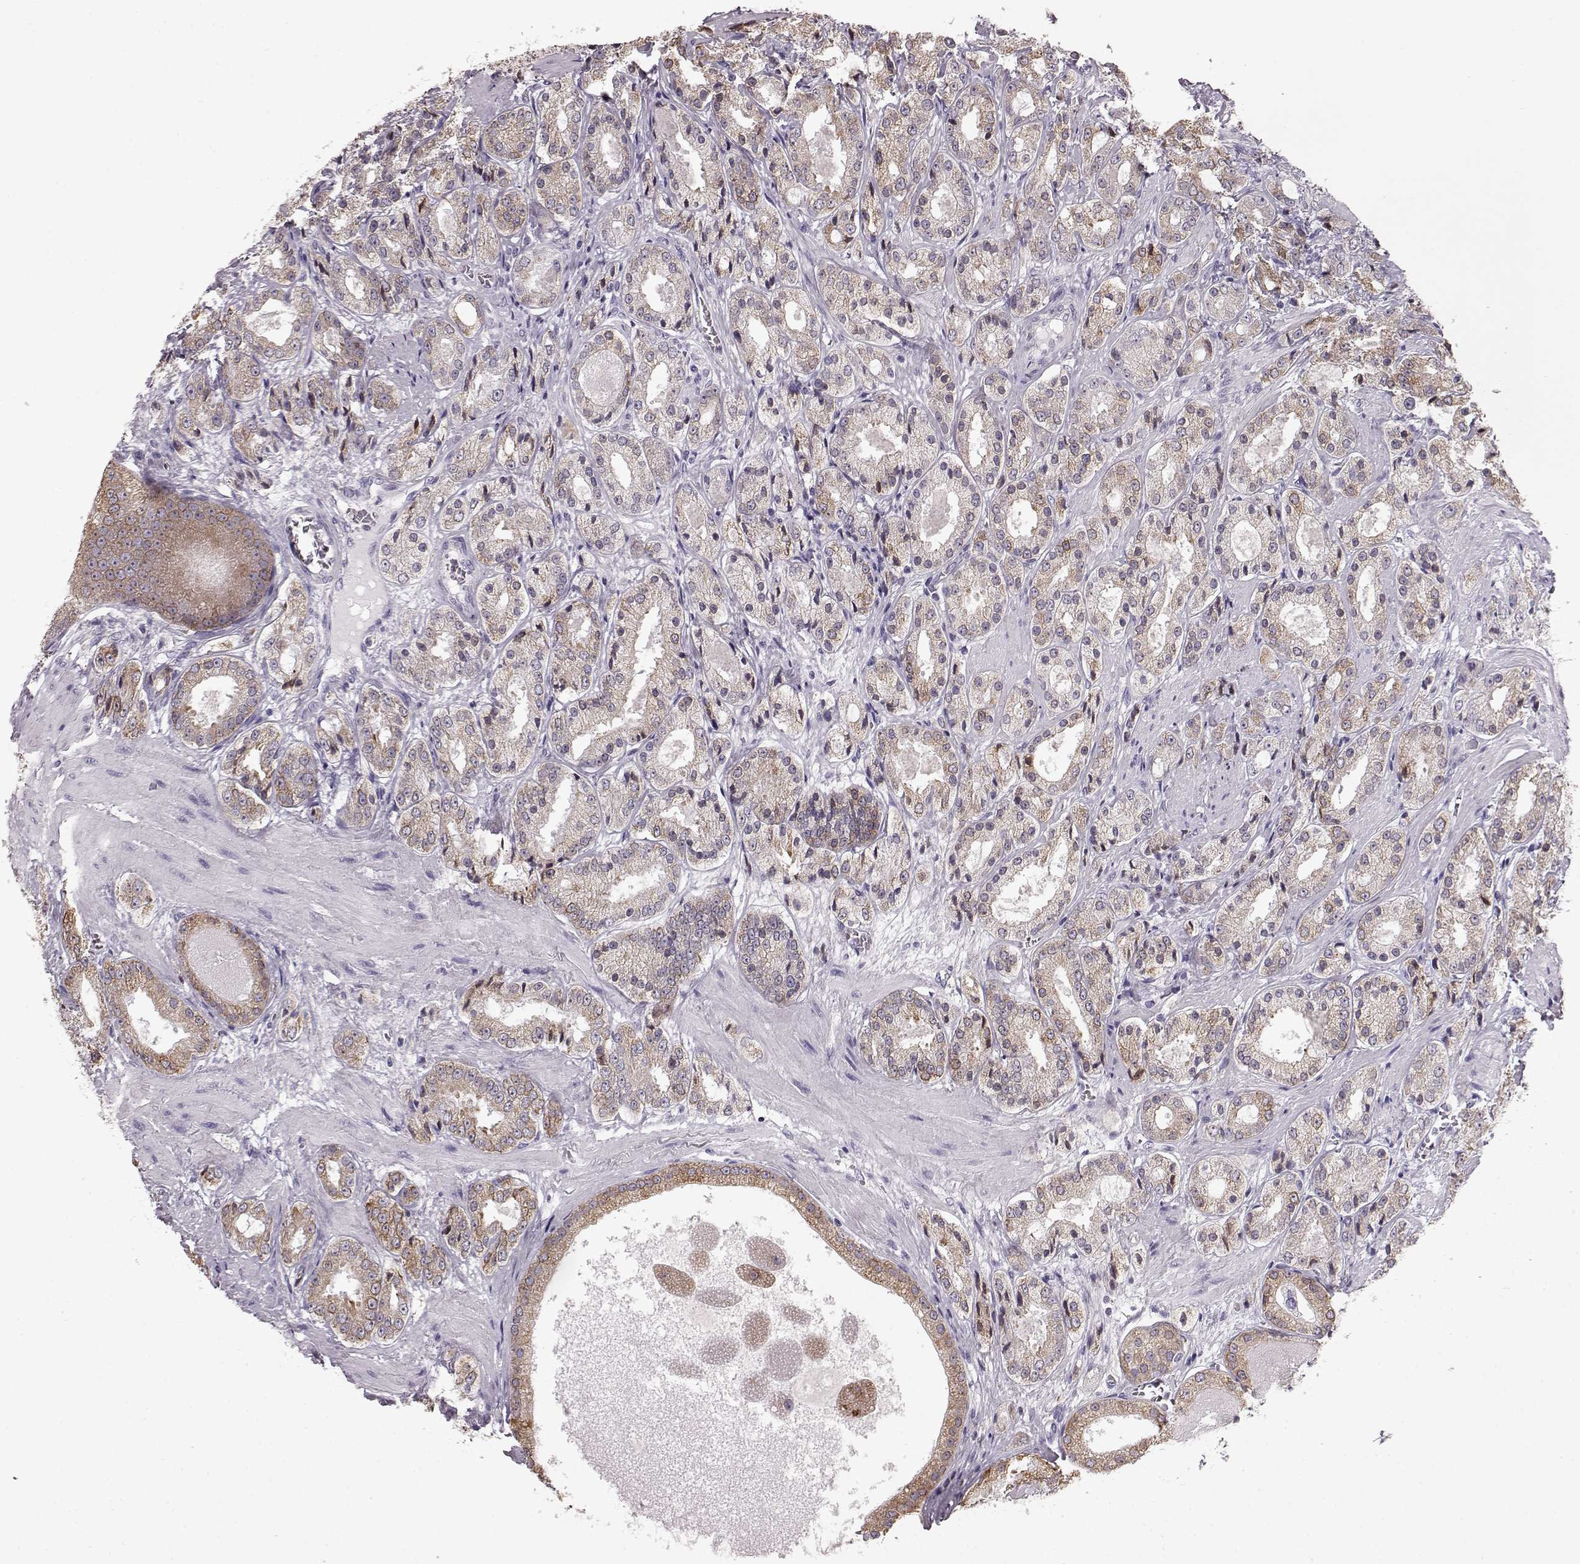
{"staining": {"intensity": "weak", "quantity": "25%-75%", "location": "cytoplasmic/membranous"}, "tissue": "prostate cancer", "cell_type": "Tumor cells", "image_type": "cancer", "snomed": [{"axis": "morphology", "description": "Adenocarcinoma, High grade"}, {"axis": "topography", "description": "Prostate"}], "caption": "Brown immunohistochemical staining in prostate cancer exhibits weak cytoplasmic/membranous positivity in approximately 25%-75% of tumor cells.", "gene": "ELOVL5", "patient": {"sex": "male", "age": 66}}